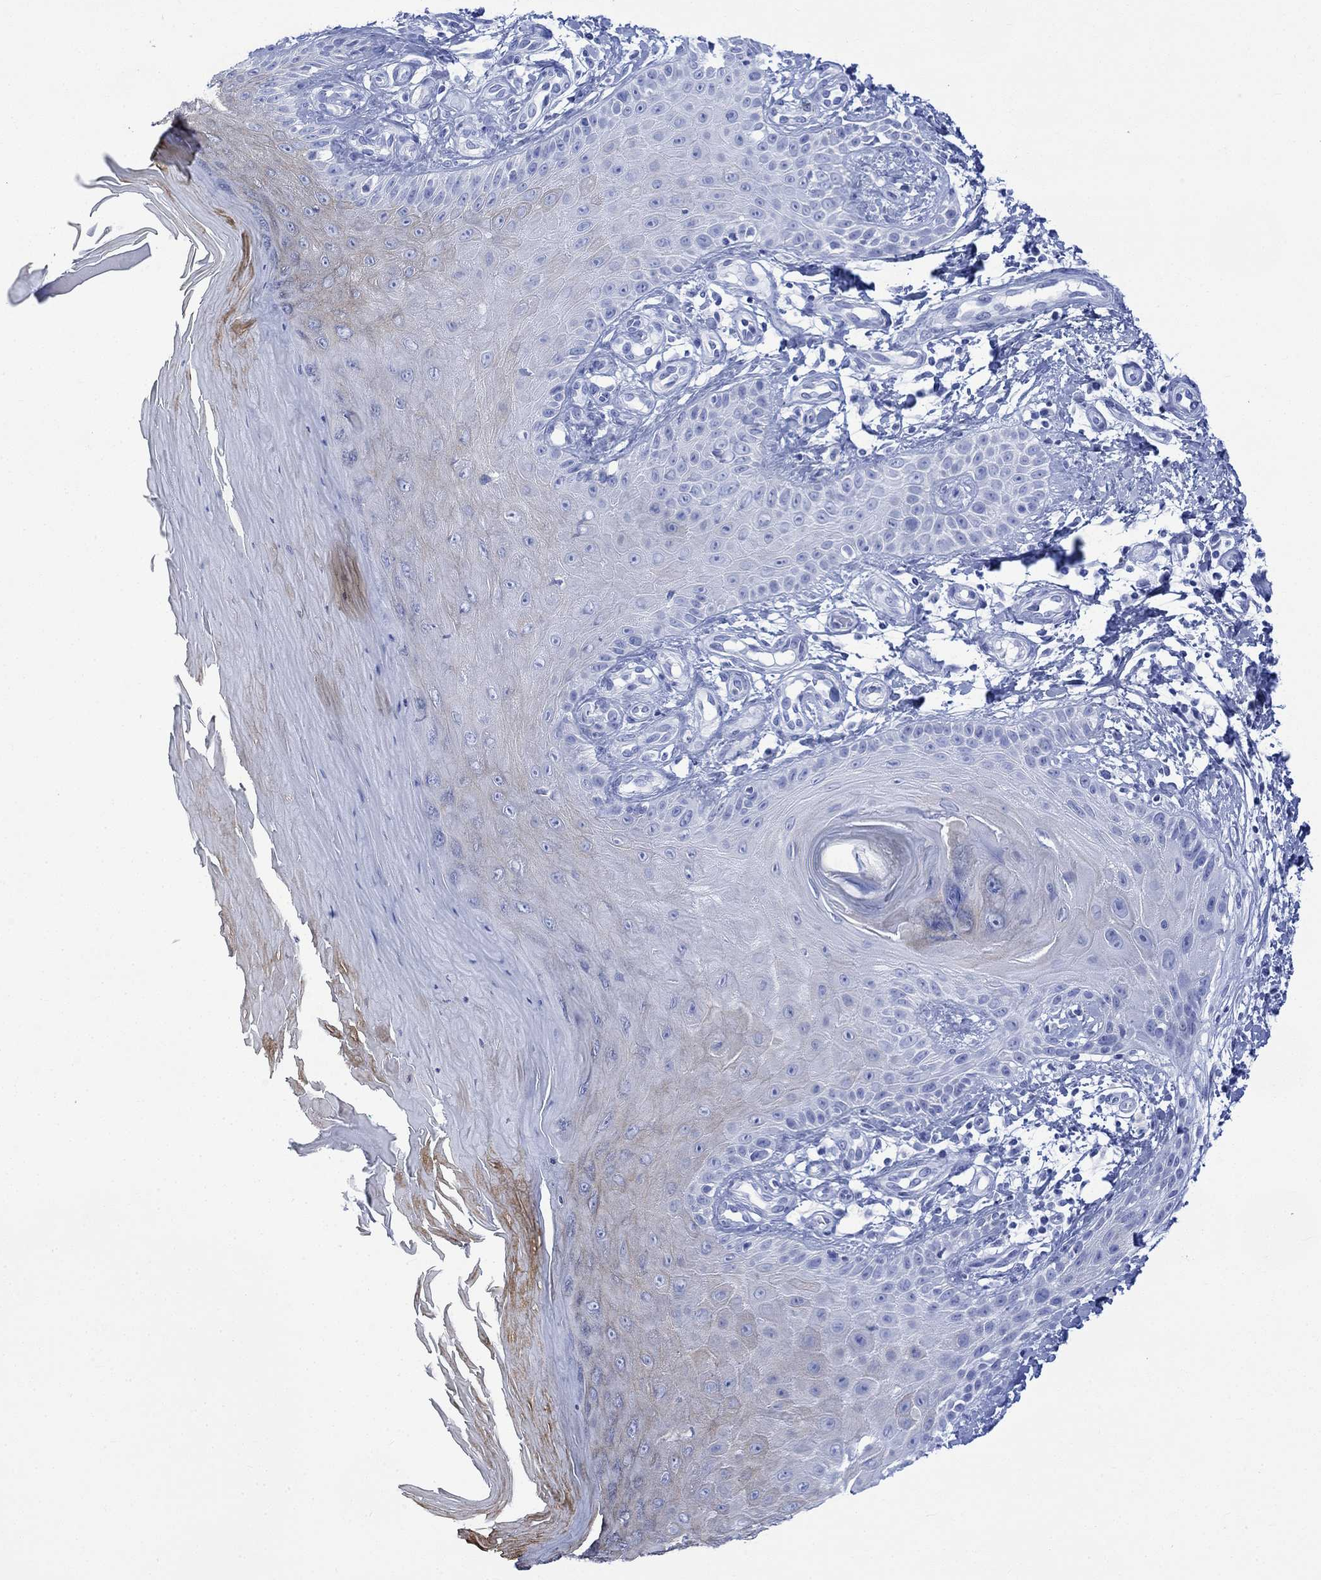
{"staining": {"intensity": "negative", "quantity": "none", "location": "none"}, "tissue": "skin", "cell_type": "Fibroblasts", "image_type": "normal", "snomed": [{"axis": "morphology", "description": "Normal tissue, NOS"}, {"axis": "morphology", "description": "Inflammation, NOS"}, {"axis": "morphology", "description": "Fibrosis, NOS"}, {"axis": "topography", "description": "Skin"}], "caption": "Immunohistochemistry (IHC) of benign human skin displays no staining in fibroblasts. The staining is performed using DAB brown chromogen with nuclei counter-stained in using hematoxylin.", "gene": "CELF4", "patient": {"sex": "male", "age": 71}}